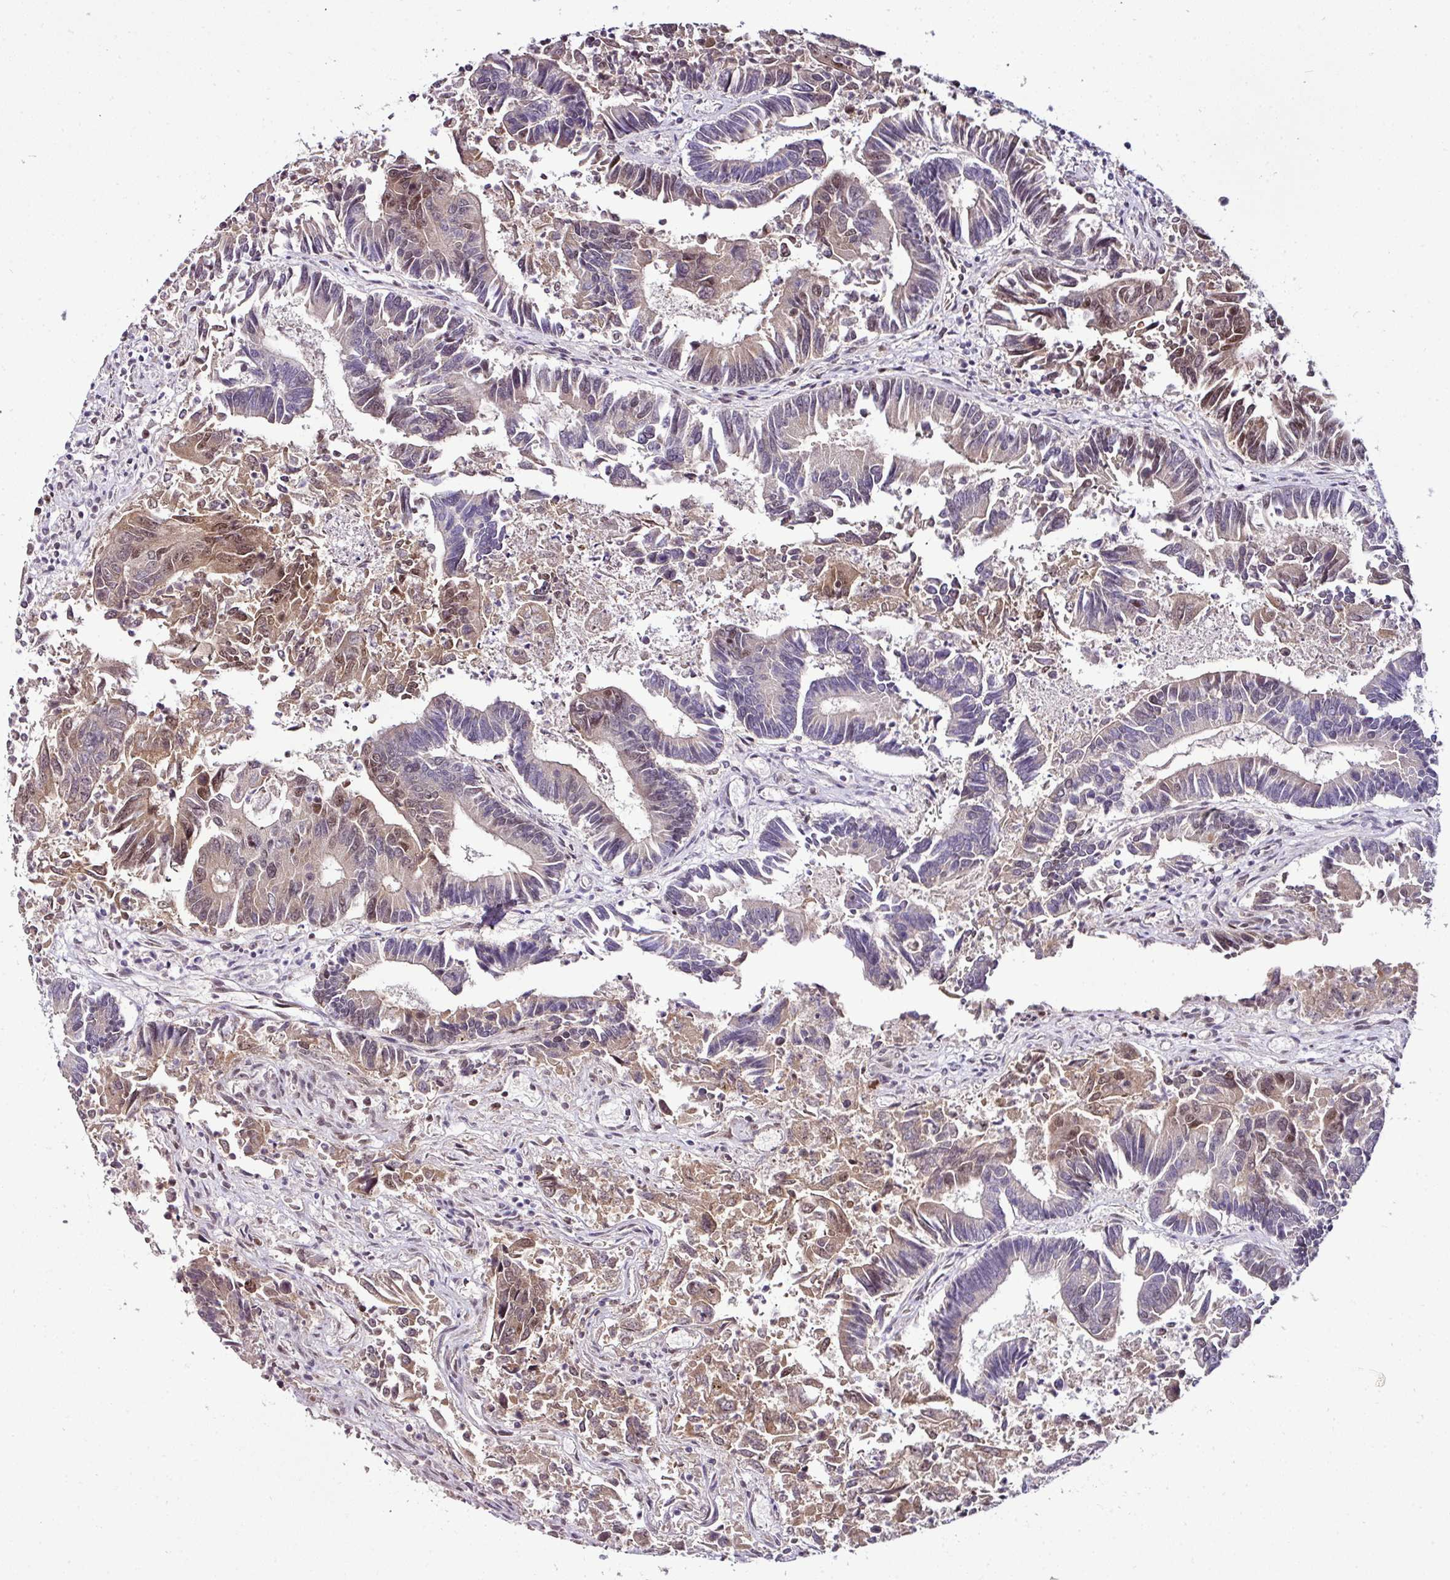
{"staining": {"intensity": "moderate", "quantity": "25%-75%", "location": "nuclear"}, "tissue": "colorectal cancer", "cell_type": "Tumor cells", "image_type": "cancer", "snomed": [{"axis": "morphology", "description": "Adenocarcinoma, NOS"}, {"axis": "topography", "description": "Colon"}], "caption": "DAB (3,3'-diaminobenzidine) immunohistochemical staining of colorectal cancer reveals moderate nuclear protein positivity in approximately 25%-75% of tumor cells. (DAB IHC, brown staining for protein, blue staining for nuclei).", "gene": "KLF16", "patient": {"sex": "female", "age": 67}}